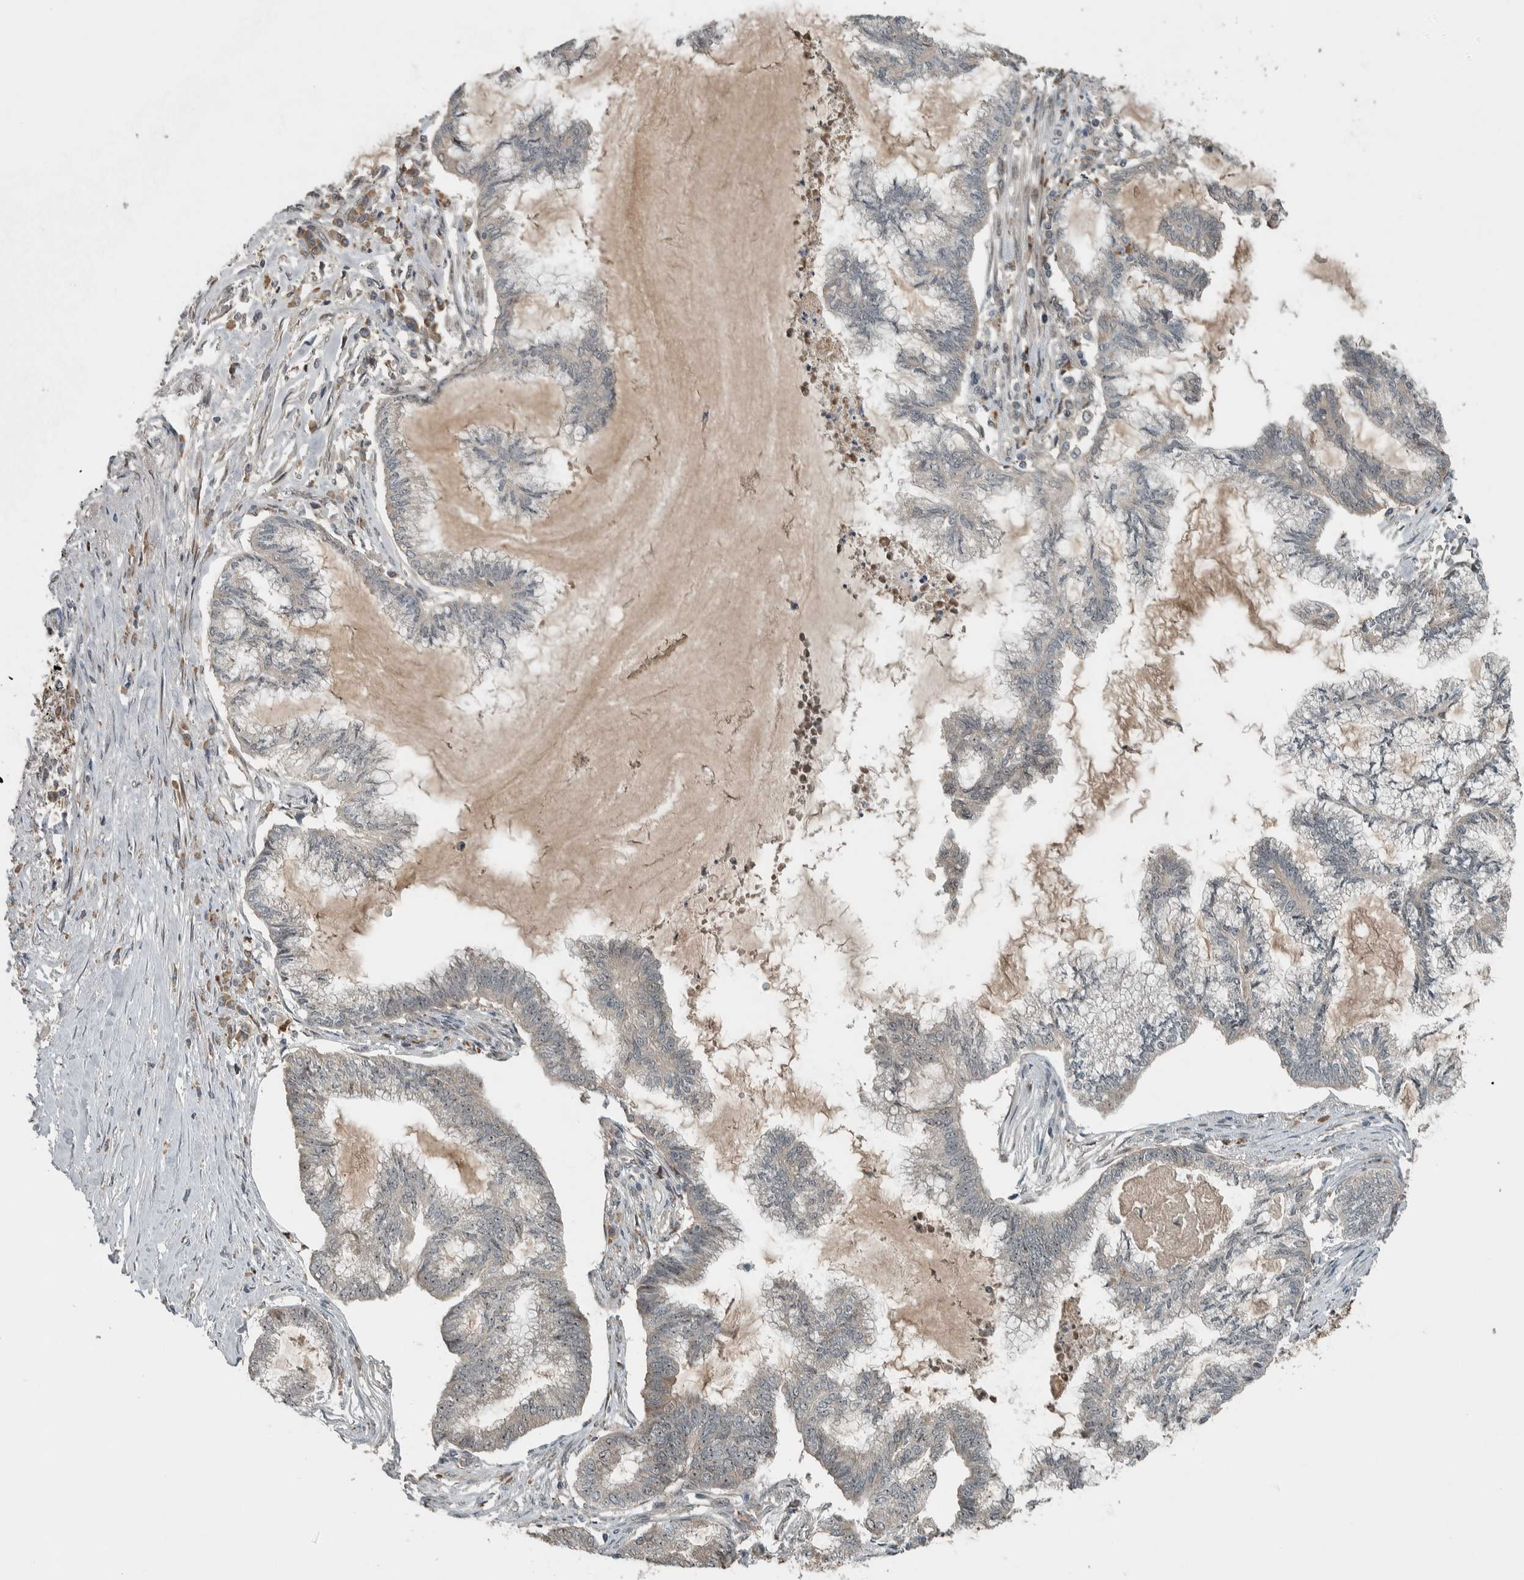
{"staining": {"intensity": "weak", "quantity": "25%-75%", "location": "cytoplasmic/membranous,nuclear"}, "tissue": "endometrial cancer", "cell_type": "Tumor cells", "image_type": "cancer", "snomed": [{"axis": "morphology", "description": "Adenocarcinoma, NOS"}, {"axis": "topography", "description": "Endometrium"}], "caption": "Endometrial adenocarcinoma tissue shows weak cytoplasmic/membranous and nuclear expression in about 25%-75% of tumor cells, visualized by immunohistochemistry.", "gene": "XPO5", "patient": {"sex": "female", "age": 86}}